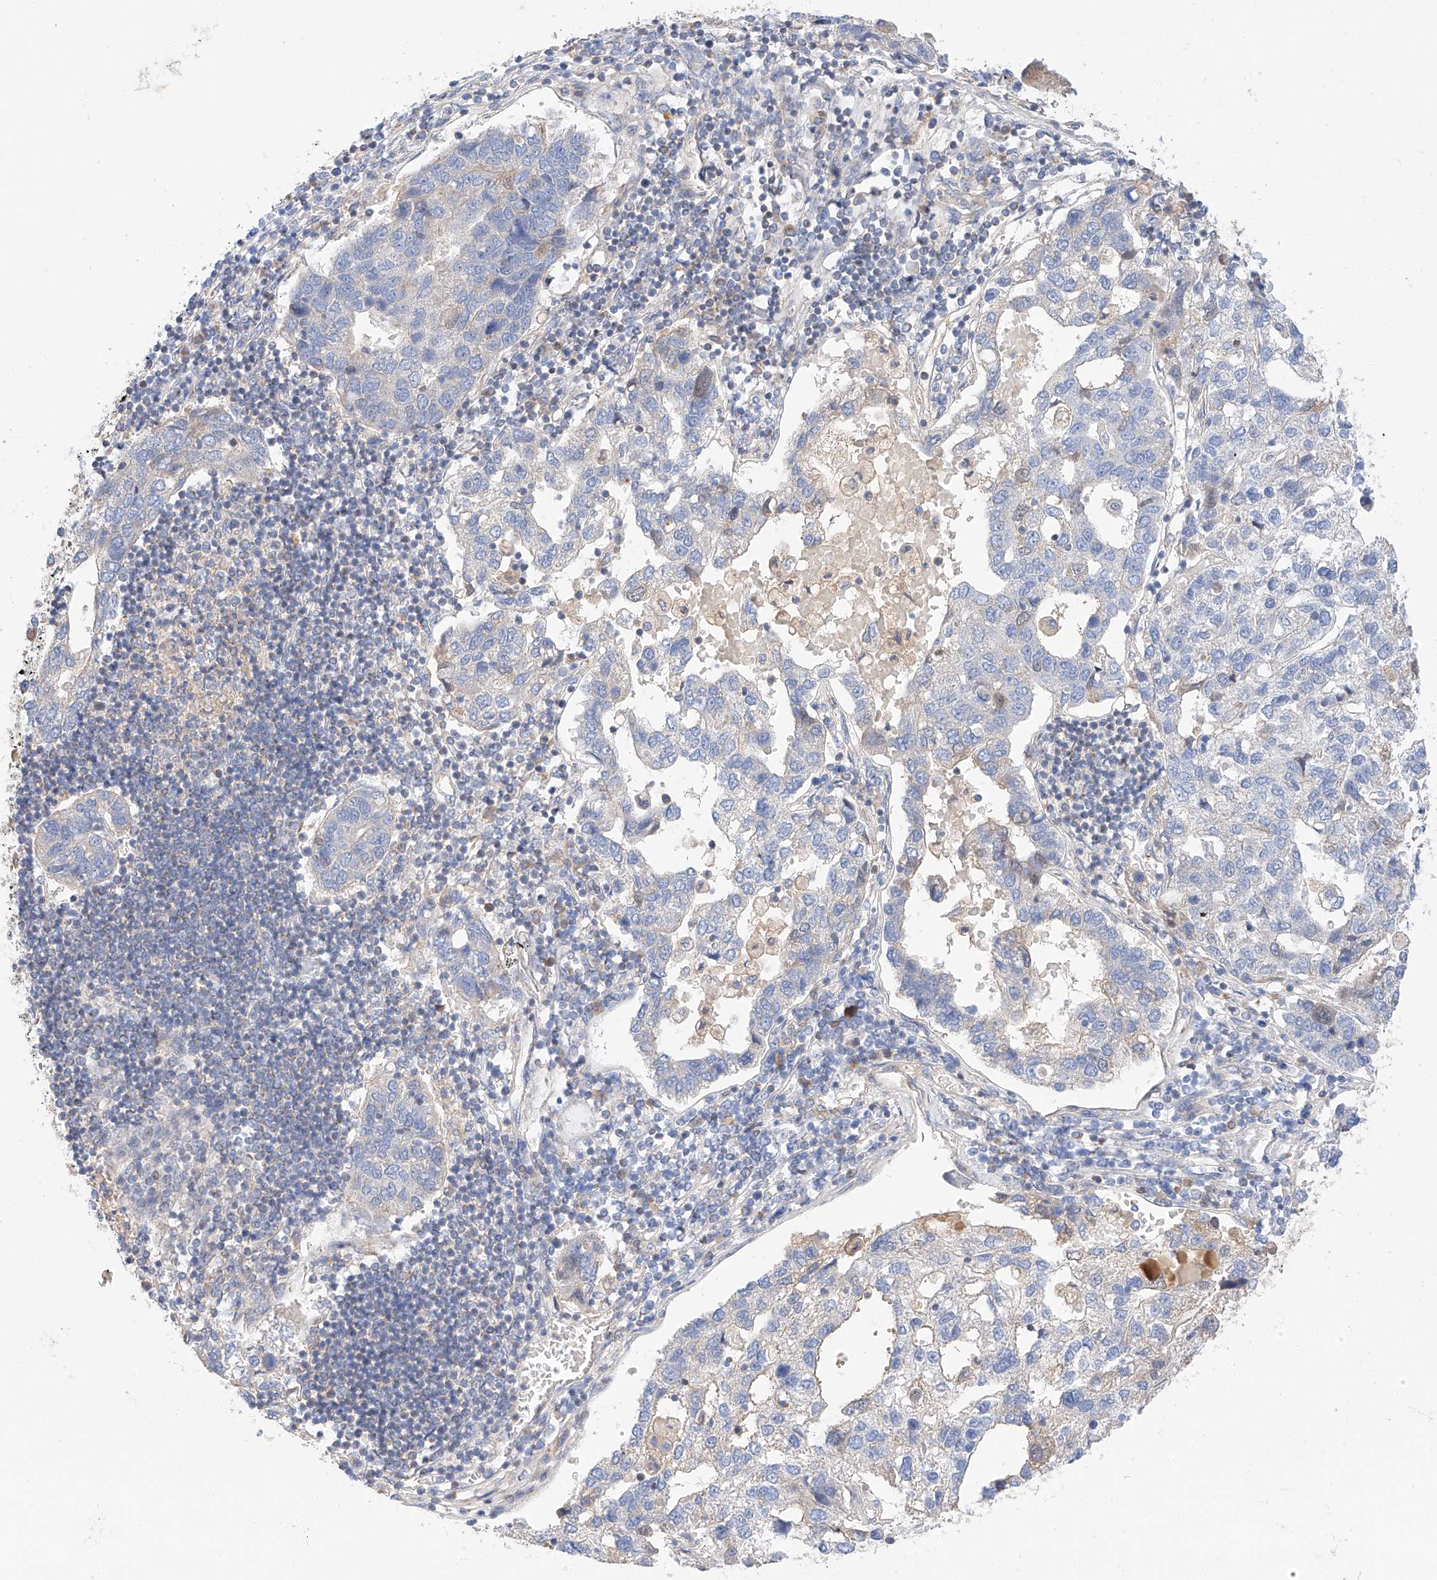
{"staining": {"intensity": "negative", "quantity": "none", "location": "none"}, "tissue": "pancreatic cancer", "cell_type": "Tumor cells", "image_type": "cancer", "snomed": [{"axis": "morphology", "description": "Adenocarcinoma, NOS"}, {"axis": "topography", "description": "Pancreas"}], "caption": "IHC image of neoplastic tissue: adenocarcinoma (pancreatic) stained with DAB (3,3'-diaminobenzidine) displays no significant protein expression in tumor cells. Nuclei are stained in blue.", "gene": "C6orf118", "patient": {"sex": "female", "age": 61}}